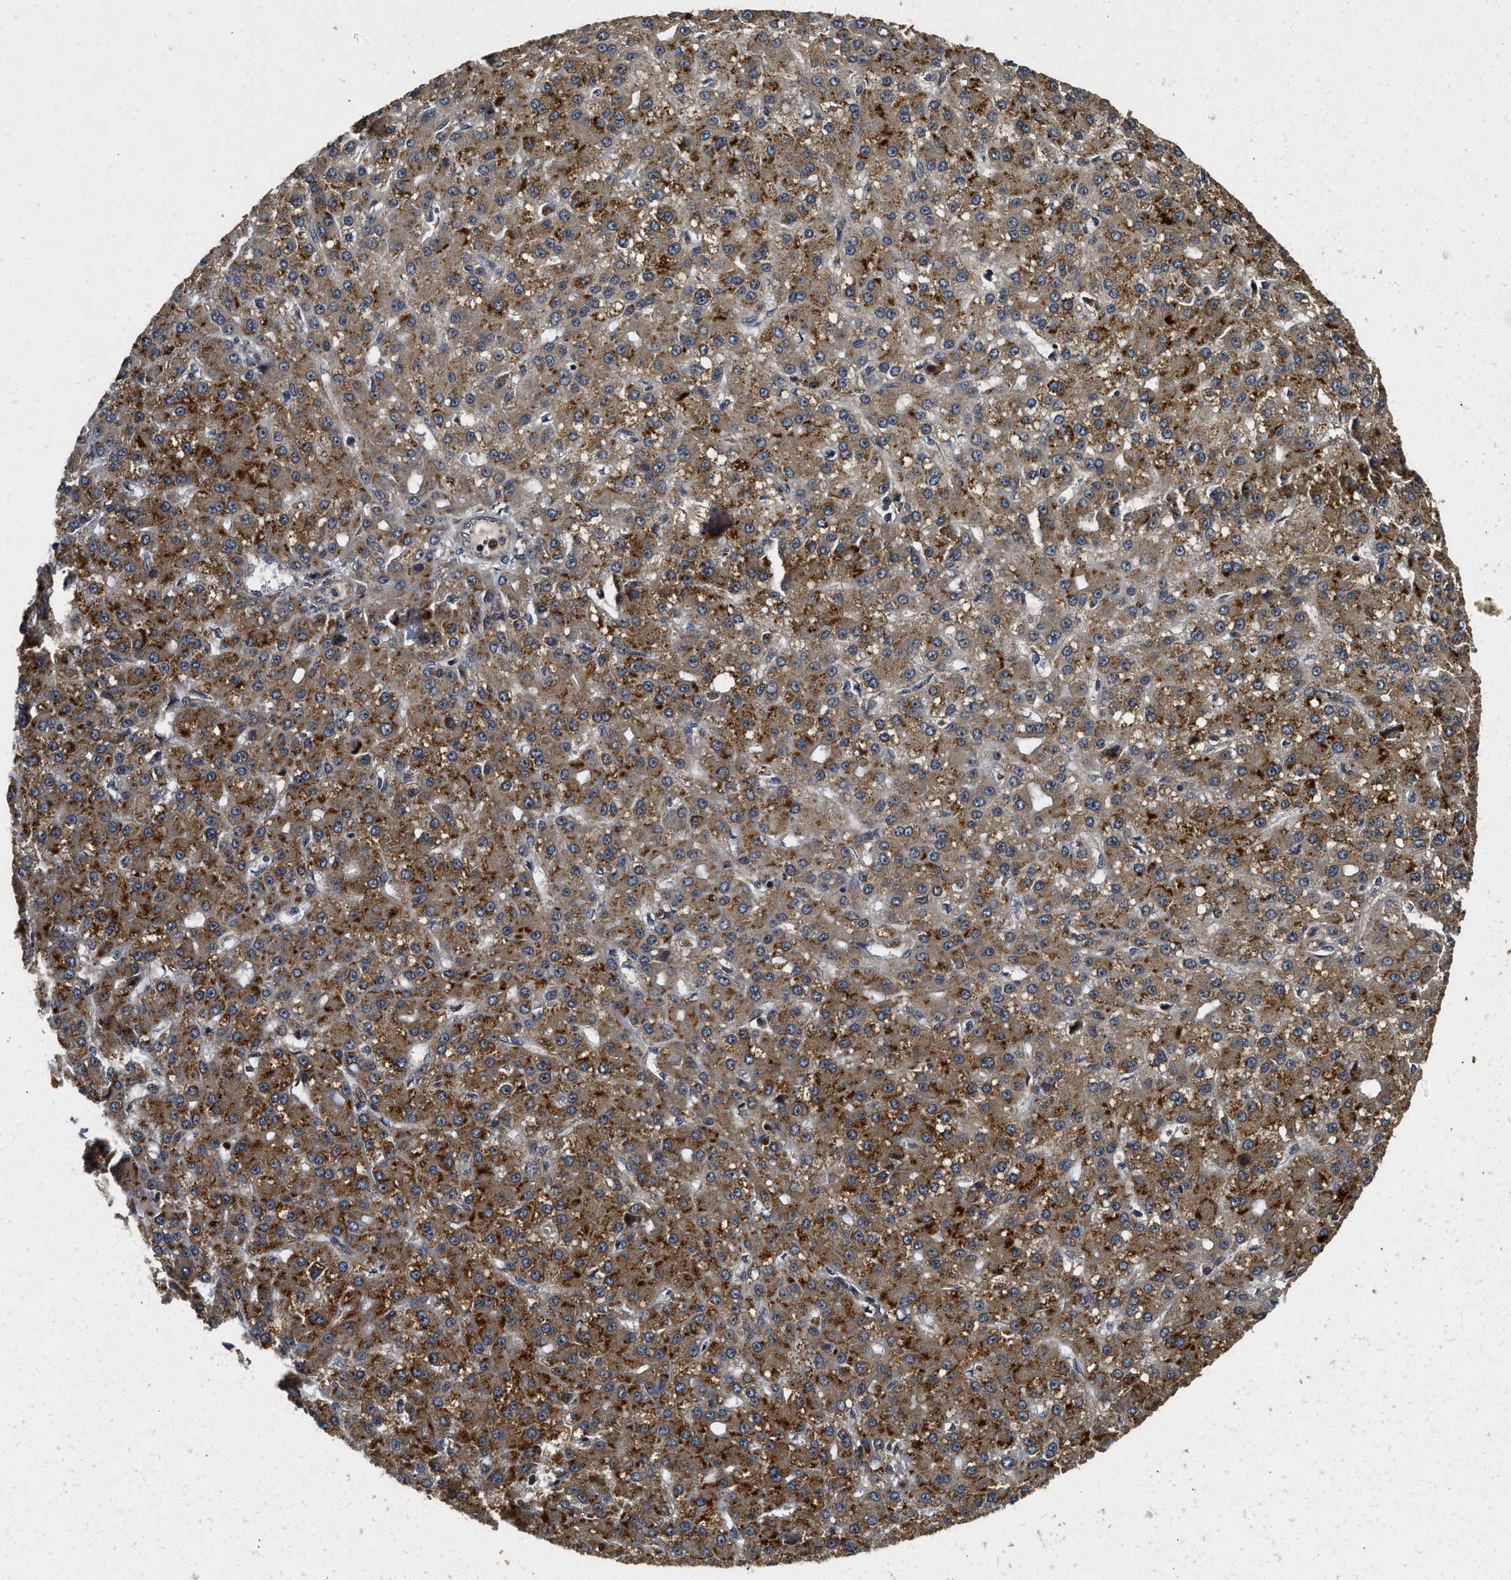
{"staining": {"intensity": "moderate", "quantity": ">75%", "location": "cytoplasmic/membranous"}, "tissue": "liver cancer", "cell_type": "Tumor cells", "image_type": "cancer", "snomed": [{"axis": "morphology", "description": "Carcinoma, Hepatocellular, NOS"}, {"axis": "topography", "description": "Liver"}], "caption": "There is medium levels of moderate cytoplasmic/membranous expression in tumor cells of hepatocellular carcinoma (liver), as demonstrated by immunohistochemical staining (brown color).", "gene": "ADSL", "patient": {"sex": "male", "age": 67}}